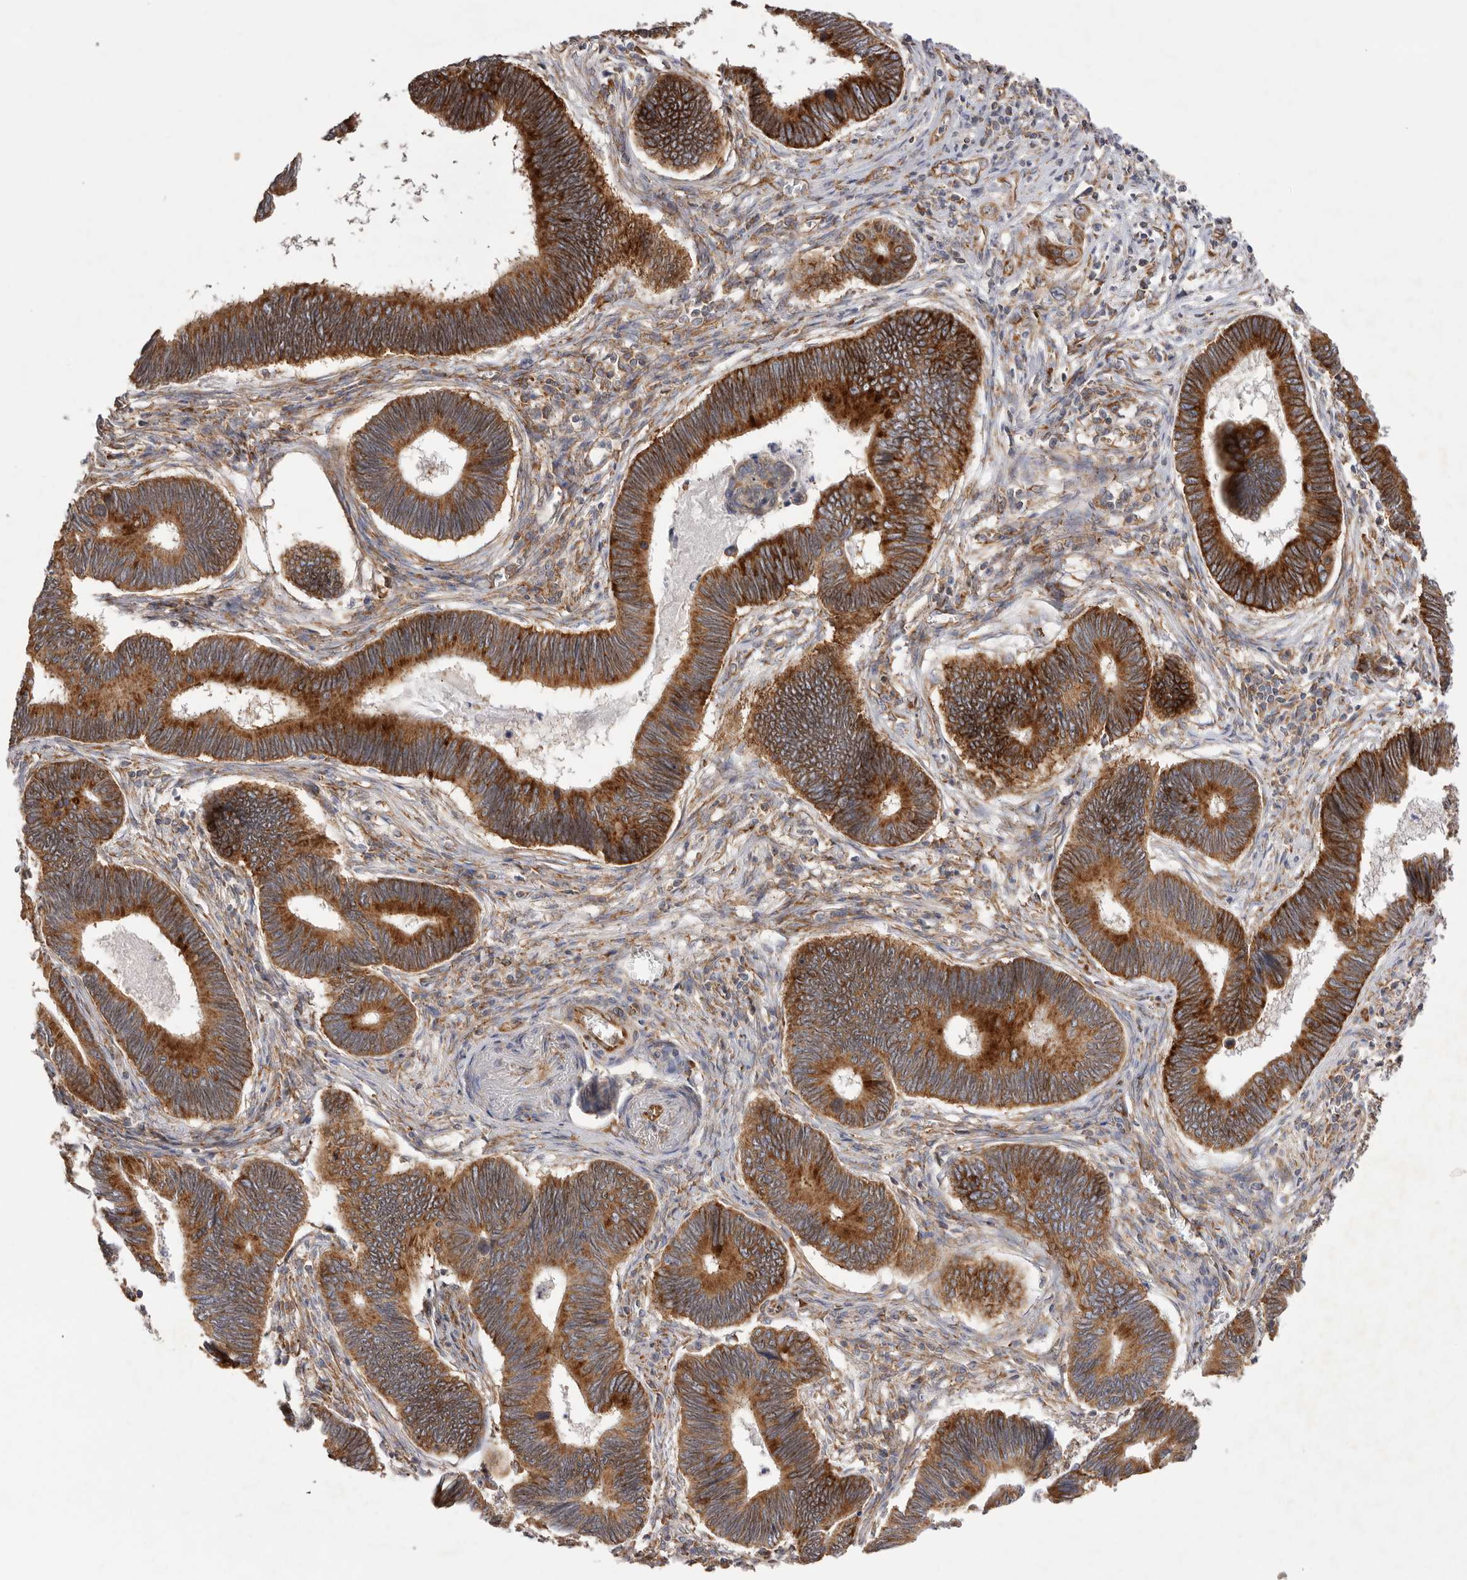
{"staining": {"intensity": "strong", "quantity": ">75%", "location": "cytoplasmic/membranous"}, "tissue": "pancreatic cancer", "cell_type": "Tumor cells", "image_type": "cancer", "snomed": [{"axis": "morphology", "description": "Adenocarcinoma, NOS"}, {"axis": "topography", "description": "Pancreas"}], "caption": "DAB (3,3'-diaminobenzidine) immunohistochemical staining of human pancreatic cancer displays strong cytoplasmic/membranous protein positivity in about >75% of tumor cells.", "gene": "SERBP1", "patient": {"sex": "female", "age": 70}}